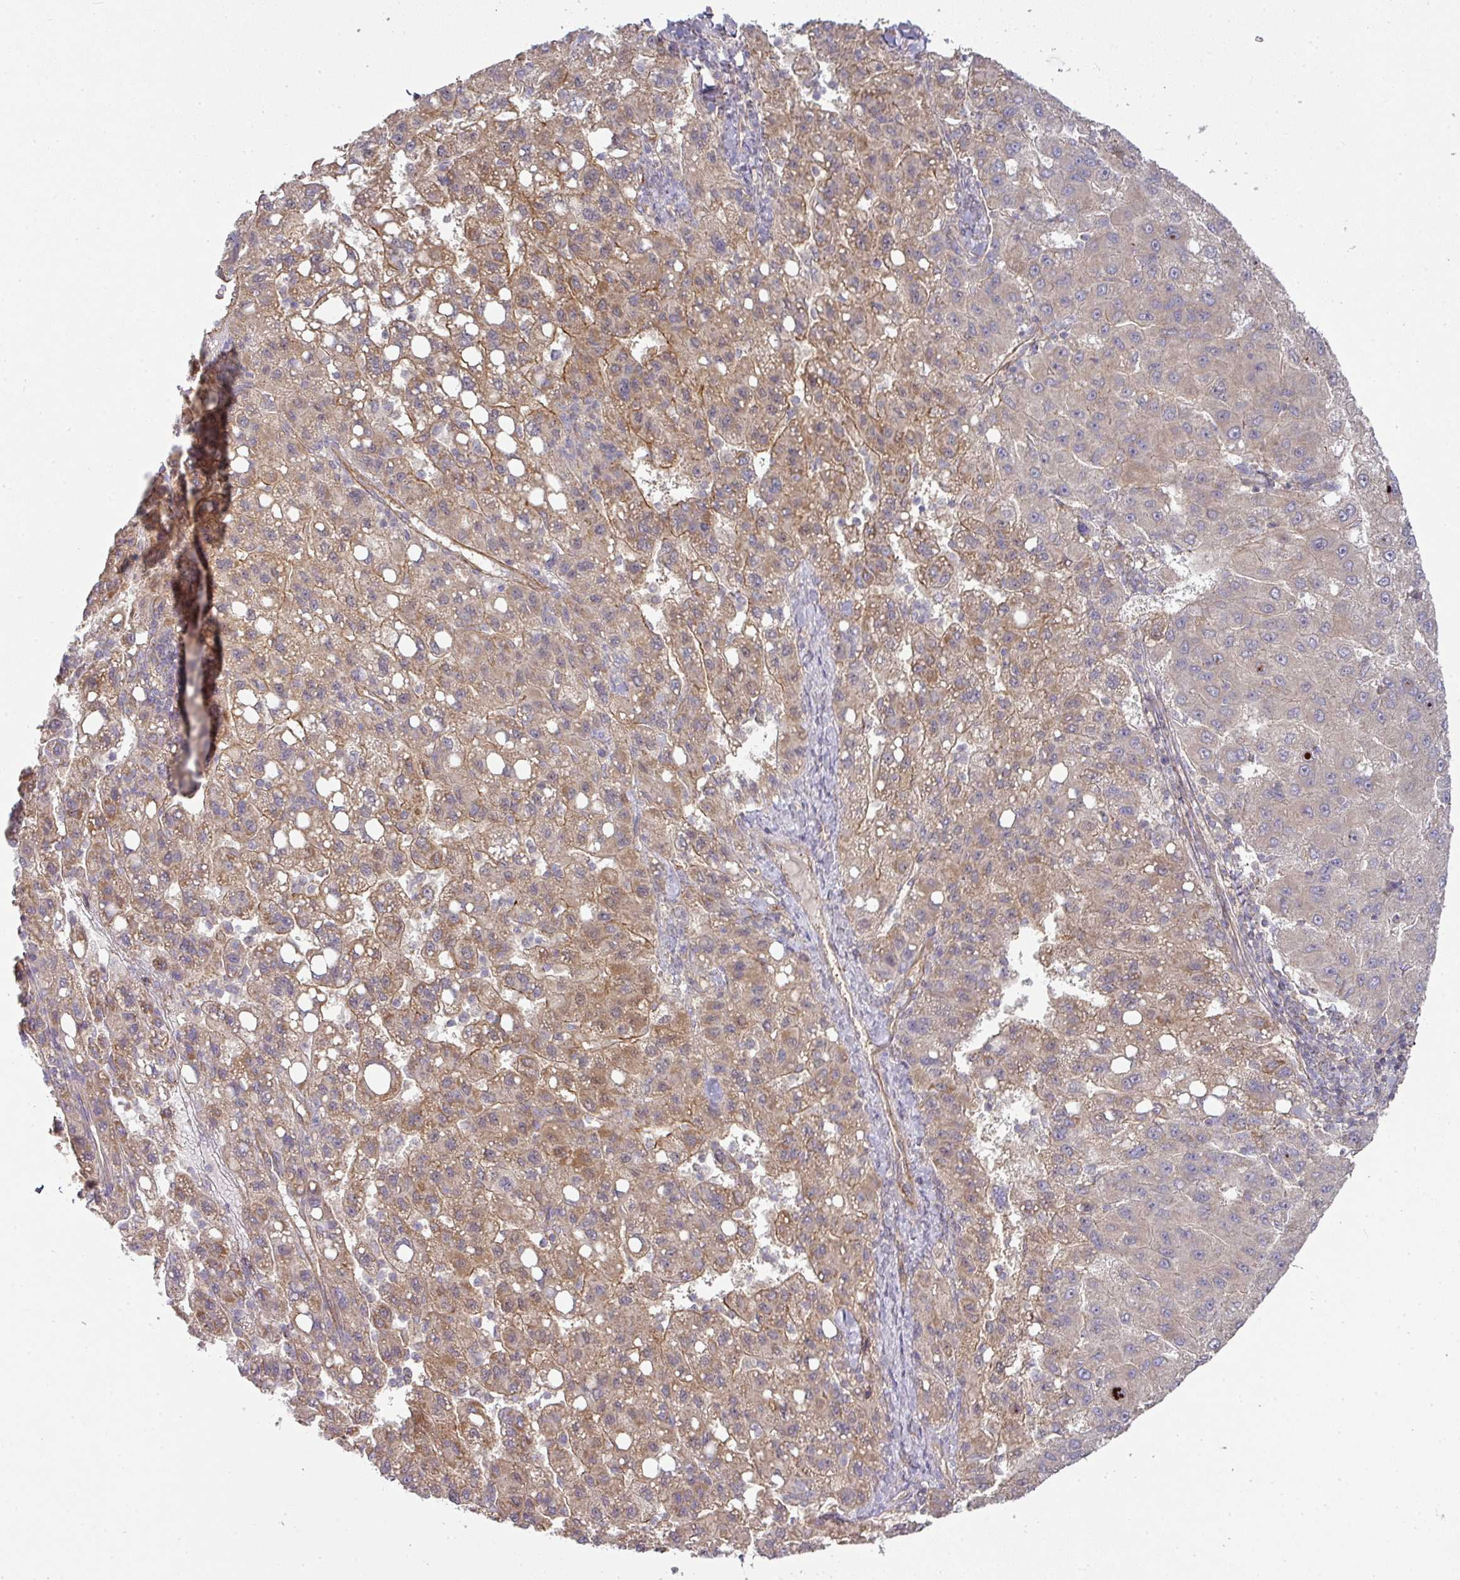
{"staining": {"intensity": "moderate", "quantity": "25%-75%", "location": "cytoplasmic/membranous"}, "tissue": "liver cancer", "cell_type": "Tumor cells", "image_type": "cancer", "snomed": [{"axis": "morphology", "description": "Carcinoma, Hepatocellular, NOS"}, {"axis": "topography", "description": "Liver"}], "caption": "Moderate cytoplasmic/membranous protein staining is identified in about 25%-75% of tumor cells in hepatocellular carcinoma (liver).", "gene": "STK35", "patient": {"sex": "female", "age": 82}}